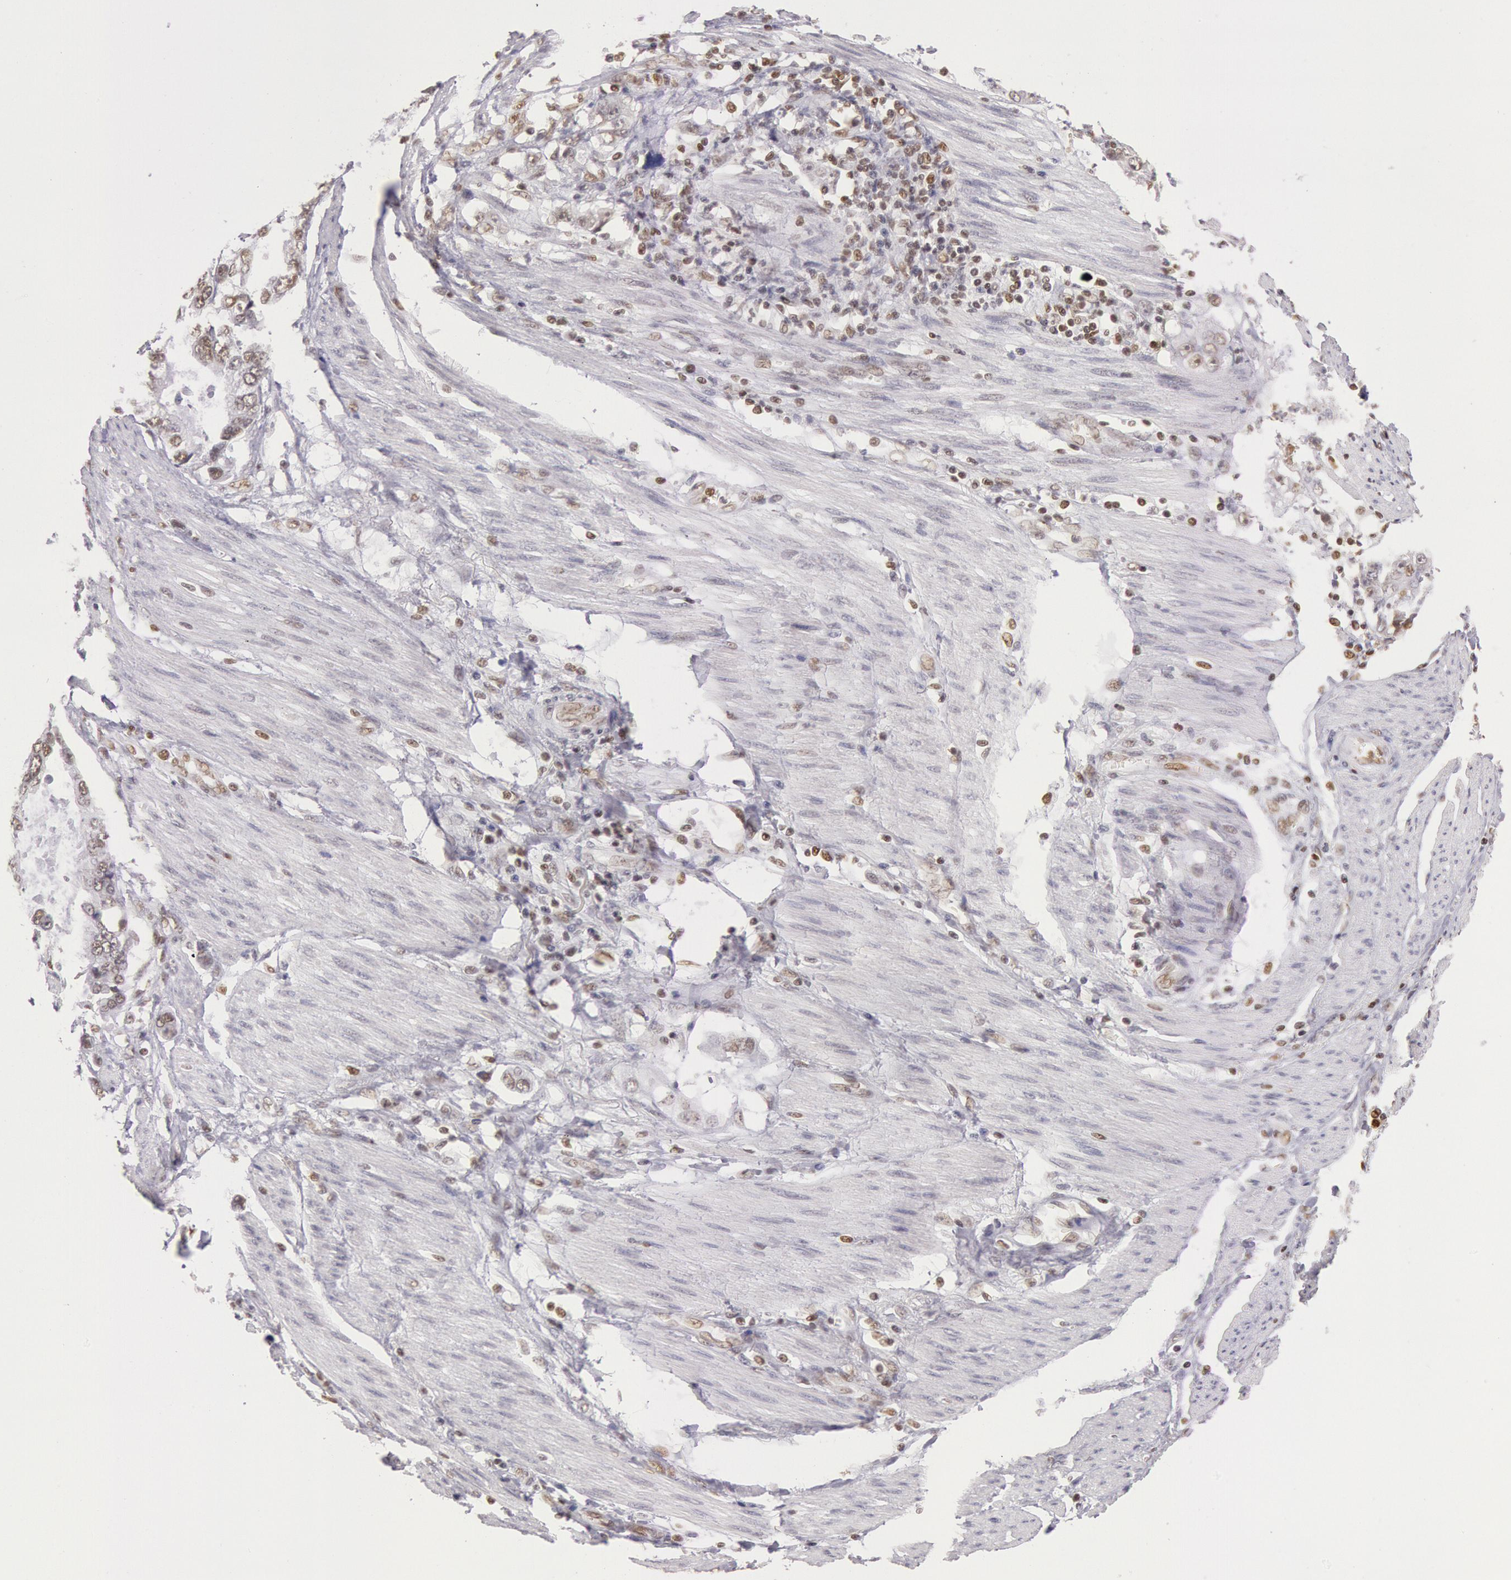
{"staining": {"intensity": "weak", "quantity": ">75%", "location": "nuclear"}, "tissue": "stomach cancer", "cell_type": "Tumor cells", "image_type": "cancer", "snomed": [{"axis": "morphology", "description": "Adenocarcinoma, NOS"}, {"axis": "topography", "description": "Pancreas"}, {"axis": "topography", "description": "Stomach, upper"}], "caption": "Stomach cancer (adenocarcinoma) stained for a protein (brown) shows weak nuclear positive staining in about >75% of tumor cells.", "gene": "ESS2", "patient": {"sex": "male", "age": 77}}